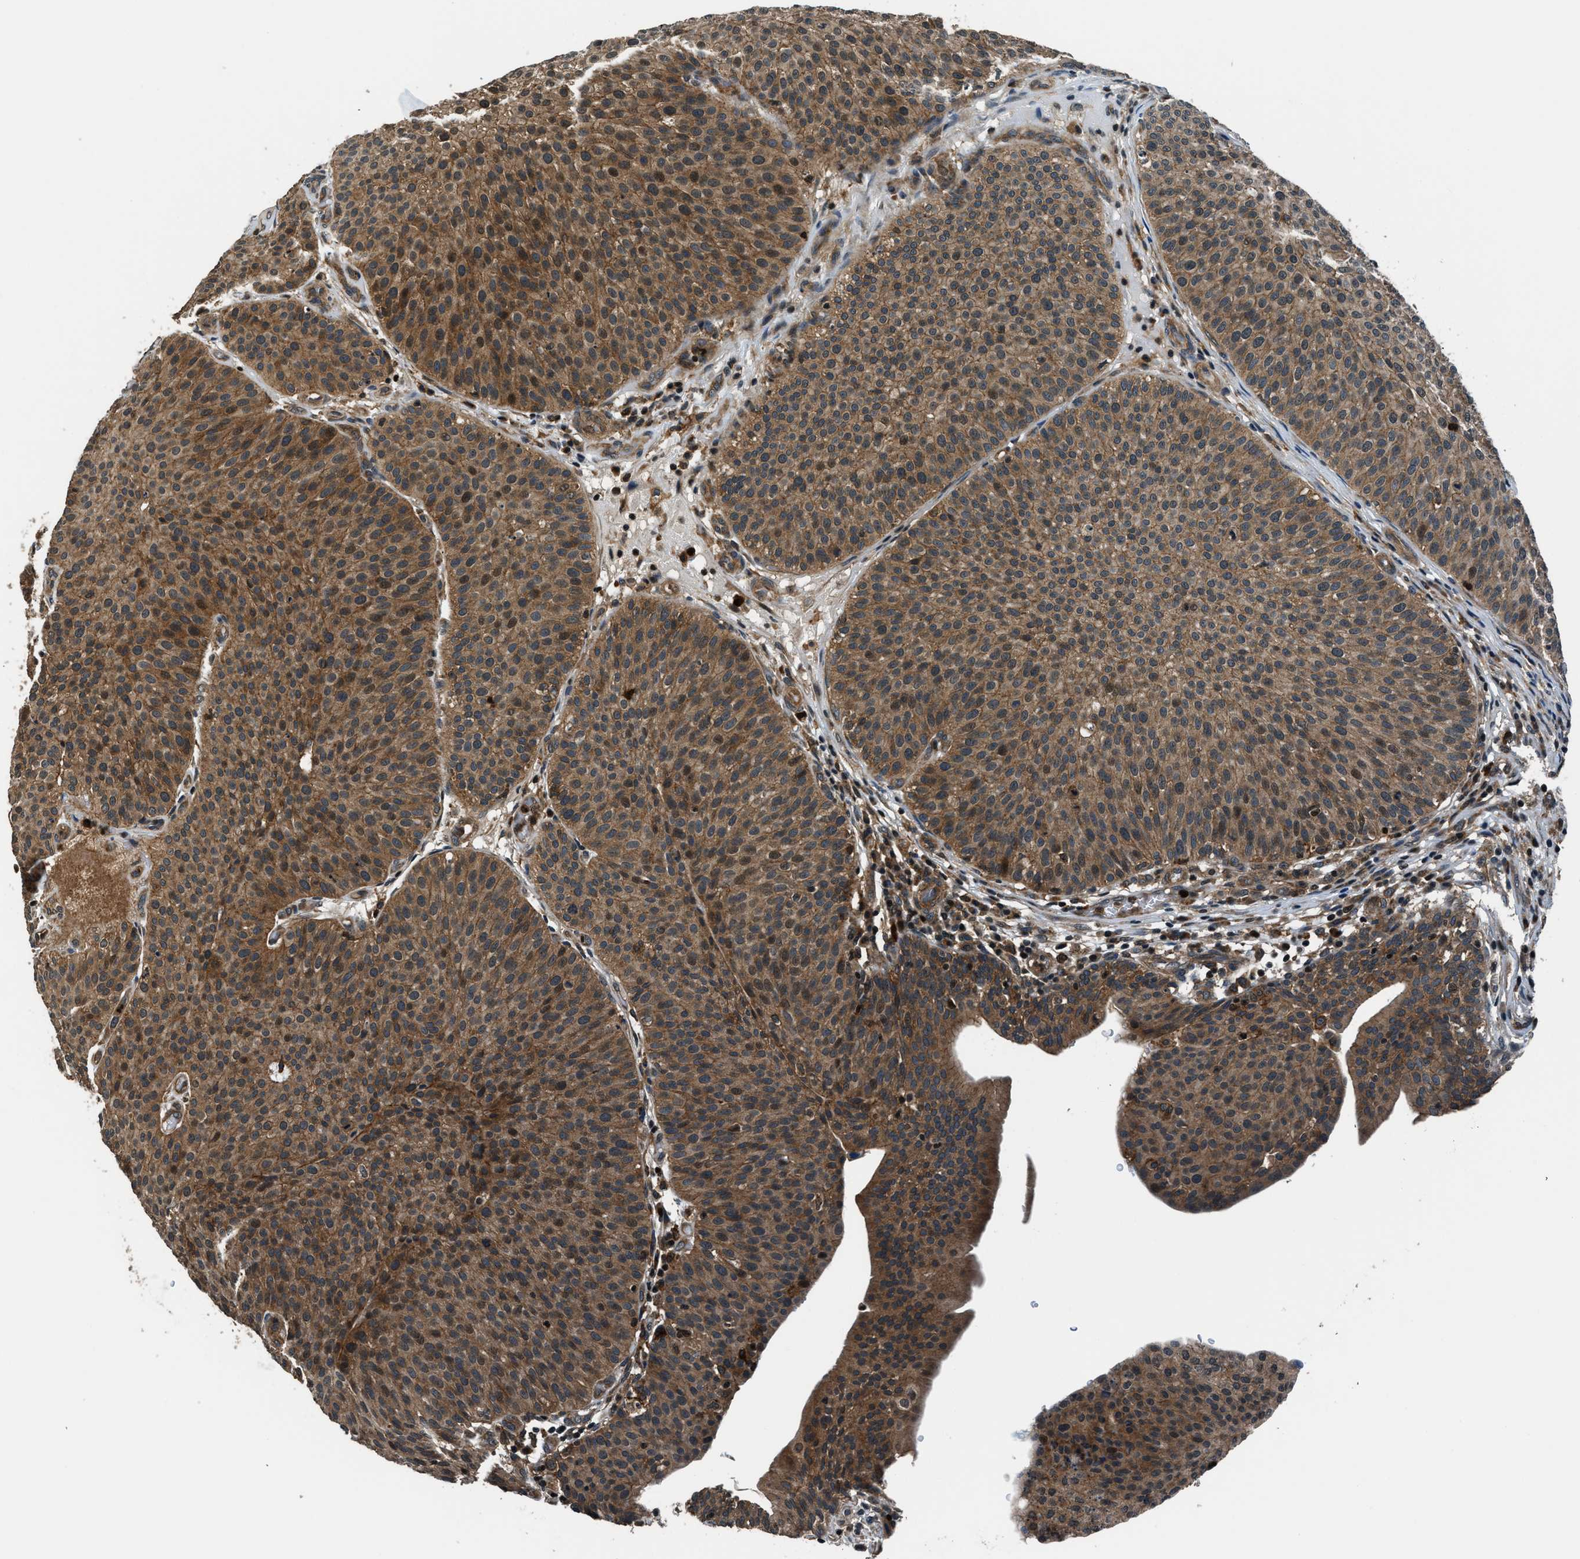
{"staining": {"intensity": "moderate", "quantity": "25%-75%", "location": "cytoplasmic/membranous"}, "tissue": "urothelial cancer", "cell_type": "Tumor cells", "image_type": "cancer", "snomed": [{"axis": "morphology", "description": "Urothelial carcinoma, Low grade"}, {"axis": "topography", "description": "Smooth muscle"}, {"axis": "topography", "description": "Urinary bladder"}], "caption": "This is a photomicrograph of immunohistochemistry (IHC) staining of urothelial carcinoma (low-grade), which shows moderate positivity in the cytoplasmic/membranous of tumor cells.", "gene": "ARHGEF11", "patient": {"sex": "male", "age": 60}}